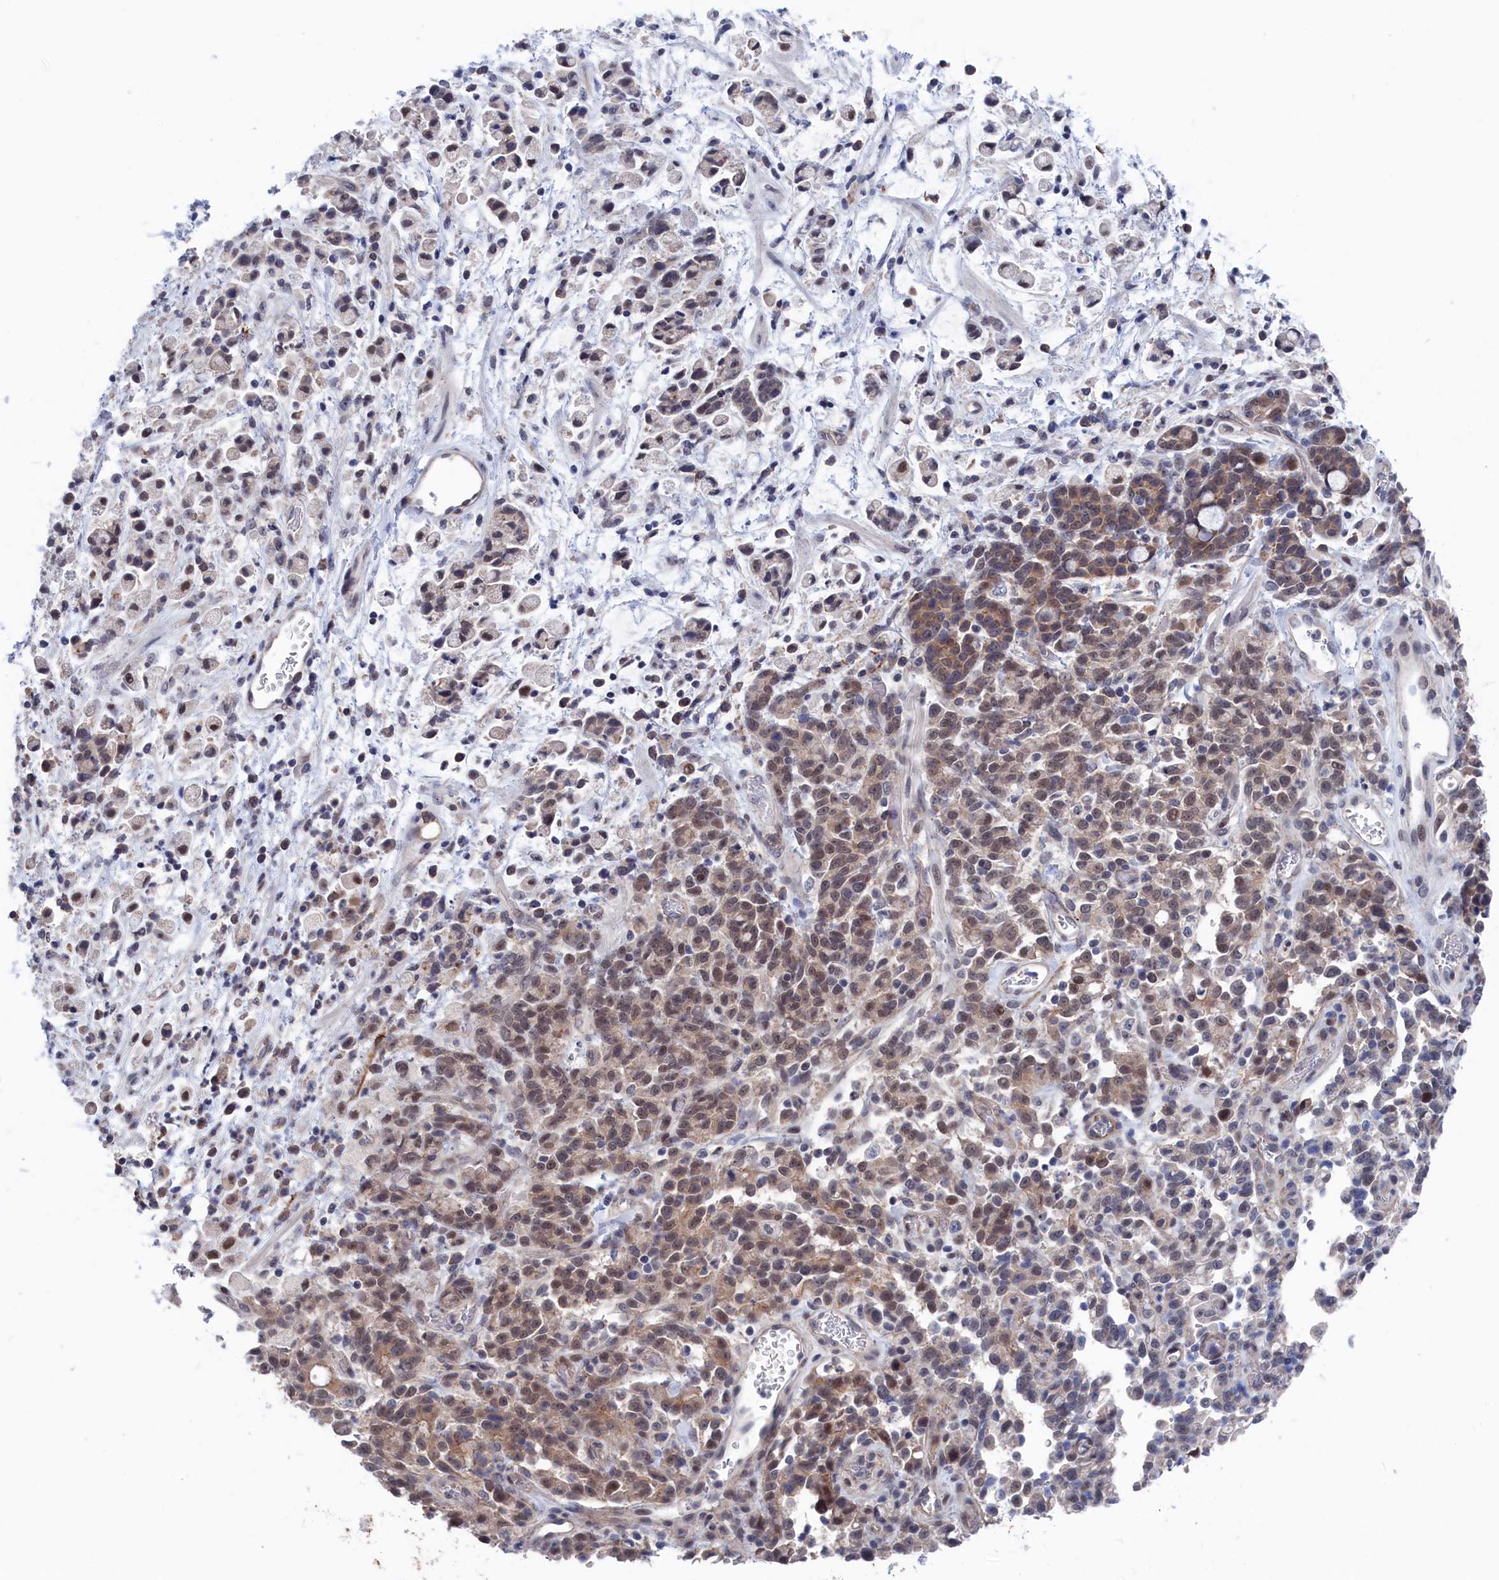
{"staining": {"intensity": "weak", "quantity": "25%-75%", "location": "cytoplasmic/membranous,nuclear"}, "tissue": "stomach cancer", "cell_type": "Tumor cells", "image_type": "cancer", "snomed": [{"axis": "morphology", "description": "Adenocarcinoma, NOS"}, {"axis": "topography", "description": "Stomach"}], "caption": "Approximately 25%-75% of tumor cells in stomach cancer (adenocarcinoma) display weak cytoplasmic/membranous and nuclear protein expression as visualized by brown immunohistochemical staining.", "gene": "MARCHF3", "patient": {"sex": "female", "age": 60}}